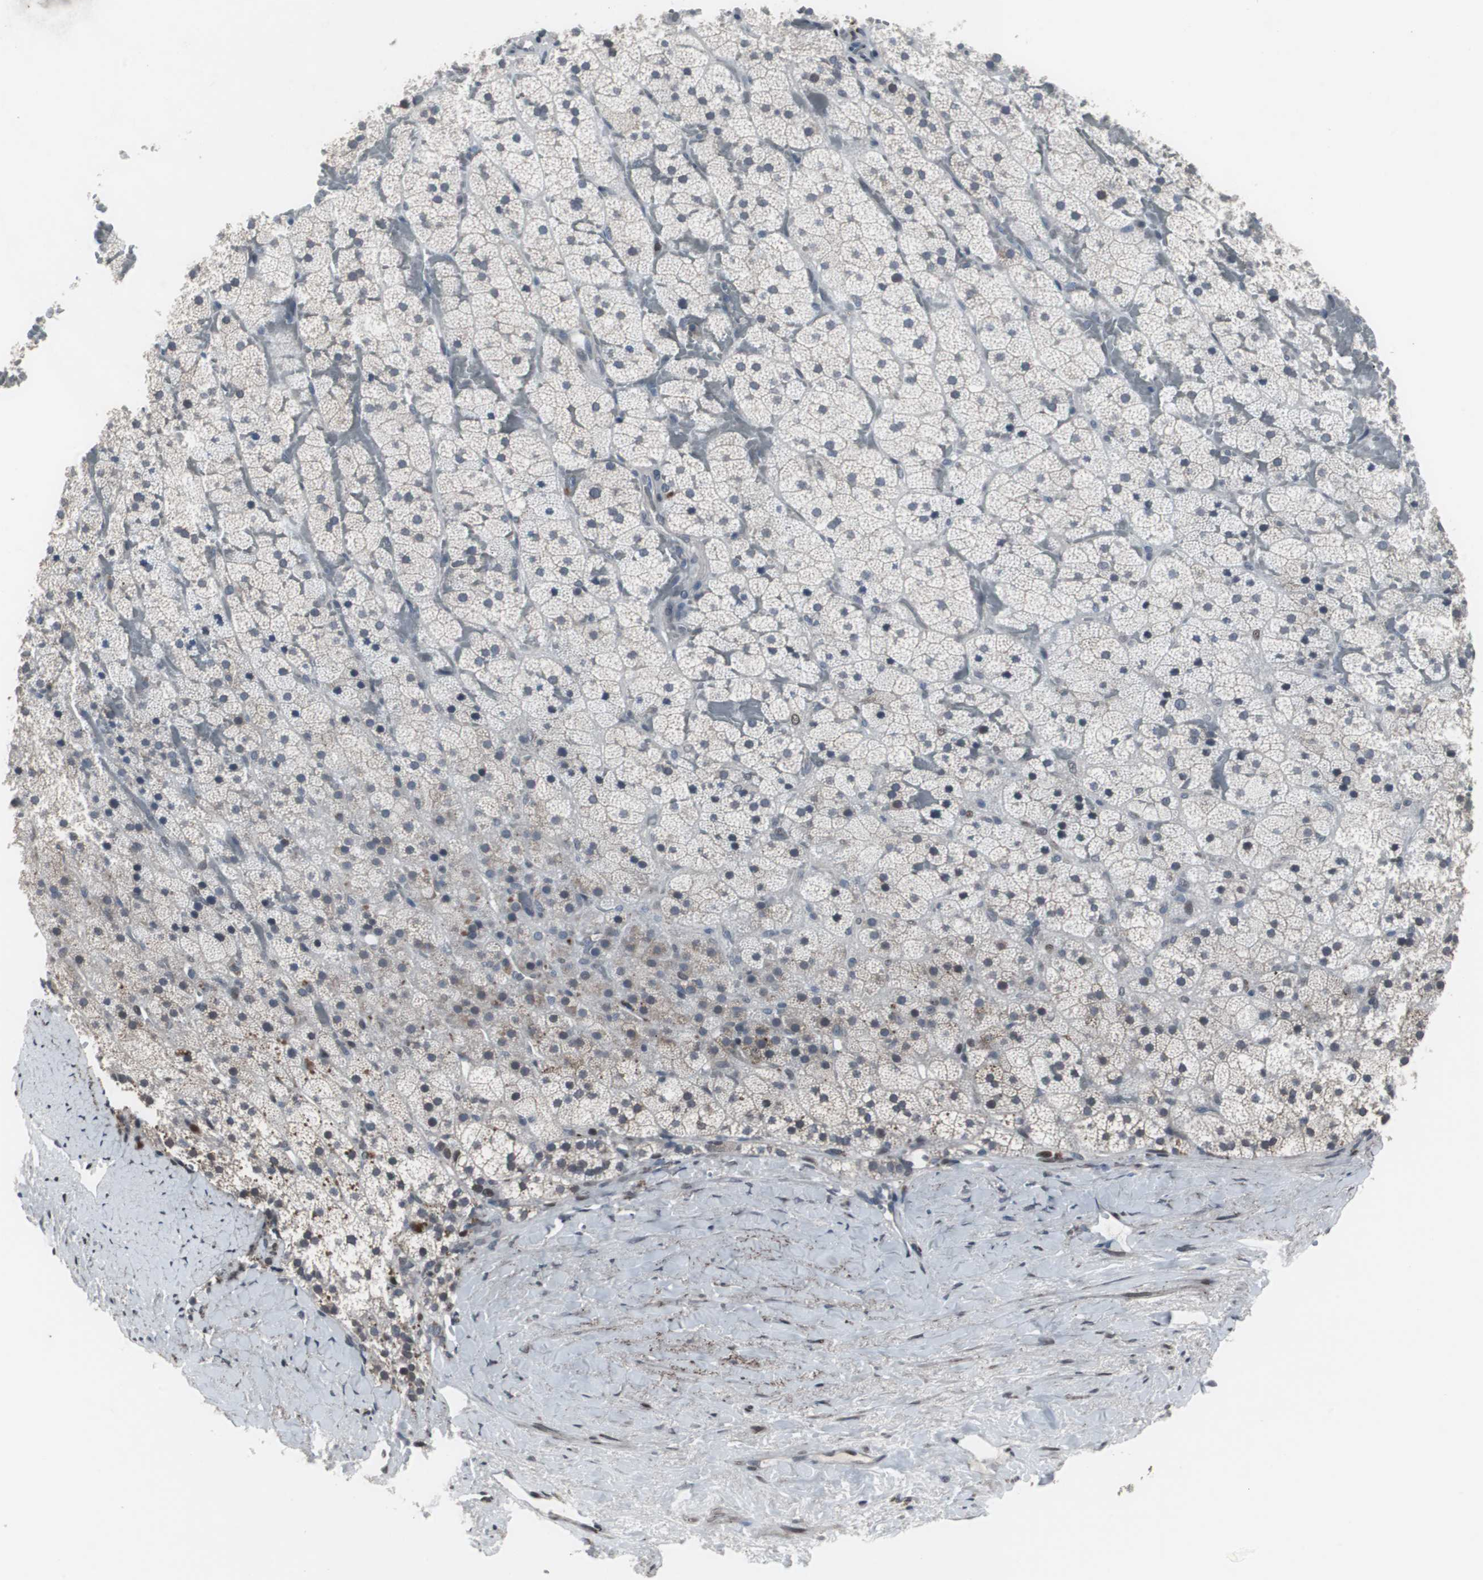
{"staining": {"intensity": "weak", "quantity": "25%-75%", "location": "cytoplasmic/membranous,nuclear"}, "tissue": "adrenal gland", "cell_type": "Glandular cells", "image_type": "normal", "snomed": [{"axis": "morphology", "description": "Normal tissue, NOS"}, {"axis": "topography", "description": "Adrenal gland"}], "caption": "This histopathology image demonstrates immunohistochemistry staining of unremarkable adrenal gland, with low weak cytoplasmic/membranous,nuclear positivity in about 25%-75% of glandular cells.", "gene": "FOXP4", "patient": {"sex": "male", "age": 35}}